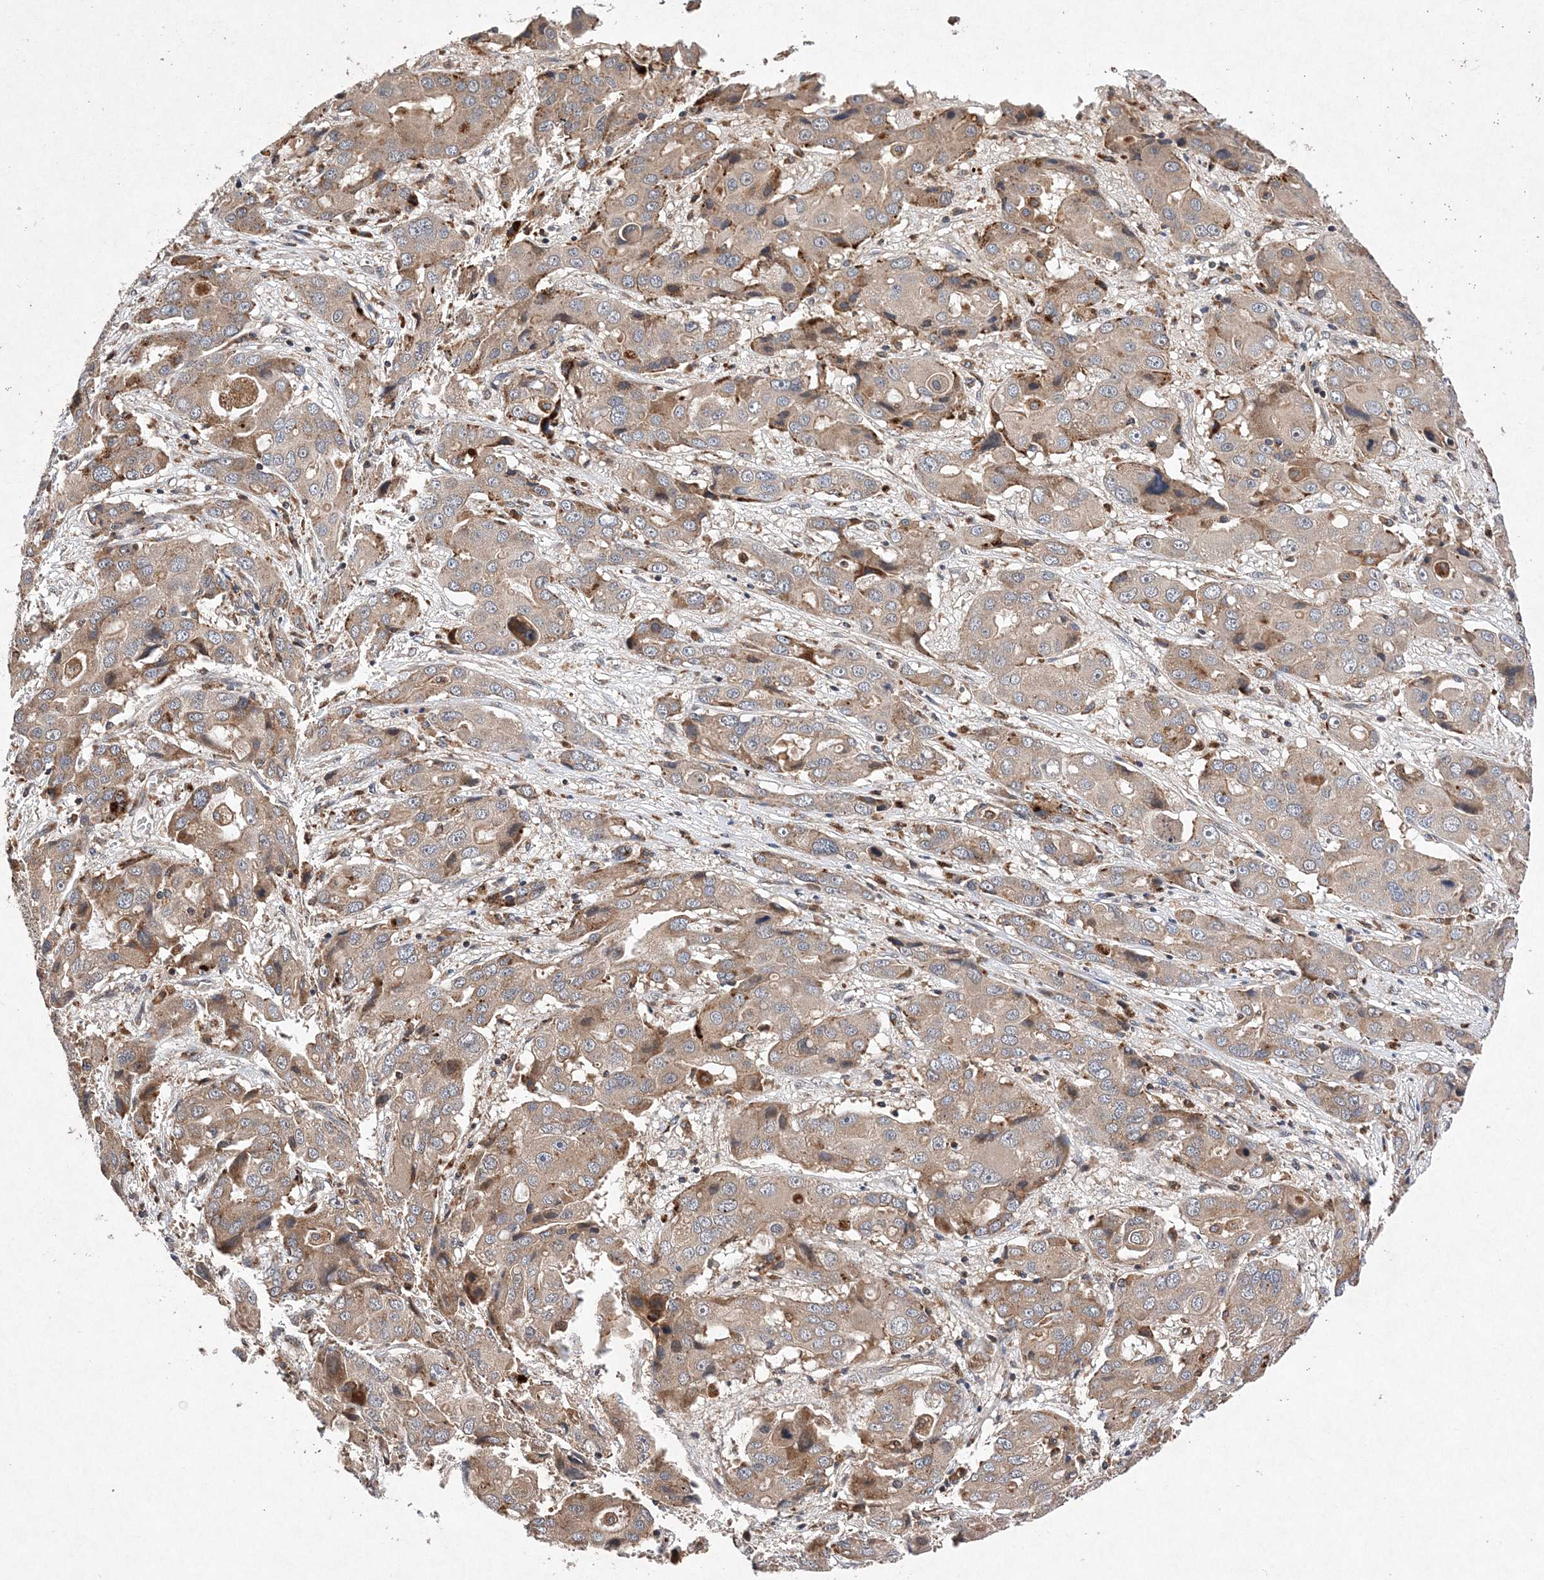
{"staining": {"intensity": "weak", "quantity": ">75%", "location": "cytoplasmic/membranous"}, "tissue": "liver cancer", "cell_type": "Tumor cells", "image_type": "cancer", "snomed": [{"axis": "morphology", "description": "Cholangiocarcinoma"}, {"axis": "topography", "description": "Liver"}], "caption": "High-magnification brightfield microscopy of liver cancer (cholangiocarcinoma) stained with DAB (3,3'-diaminobenzidine) (brown) and counterstained with hematoxylin (blue). tumor cells exhibit weak cytoplasmic/membranous staining is identified in approximately>75% of cells.", "gene": "PROSER1", "patient": {"sex": "male", "age": 67}}